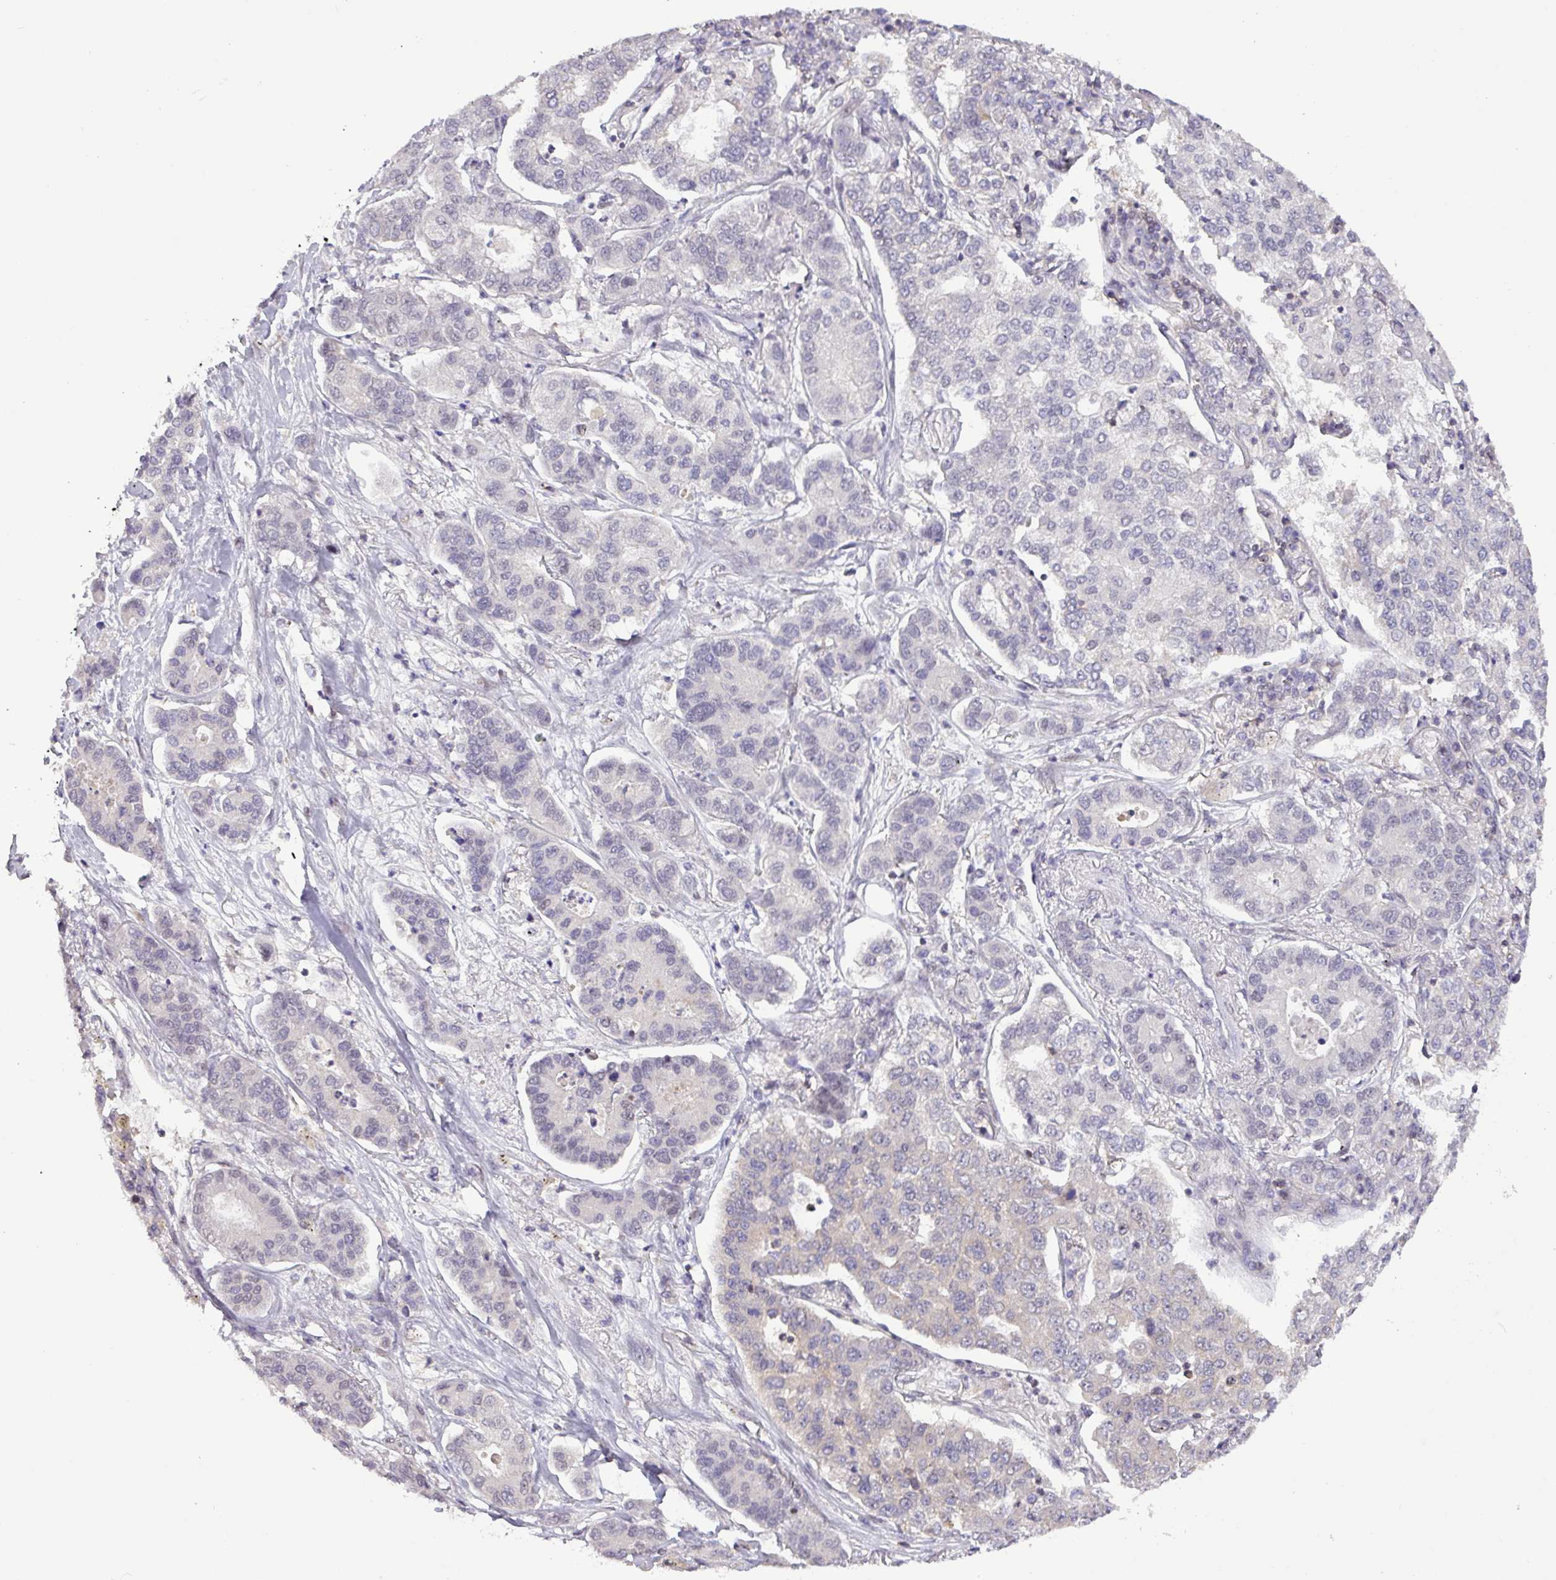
{"staining": {"intensity": "negative", "quantity": "none", "location": "none"}, "tissue": "lung cancer", "cell_type": "Tumor cells", "image_type": "cancer", "snomed": [{"axis": "morphology", "description": "Adenocarcinoma, NOS"}, {"axis": "topography", "description": "Lung"}], "caption": "High magnification brightfield microscopy of lung cancer (adenocarcinoma) stained with DAB (brown) and counterstained with hematoxylin (blue): tumor cells show no significant staining. (DAB immunohistochemistry (IHC) visualized using brightfield microscopy, high magnification).", "gene": "RTL3", "patient": {"sex": "male", "age": 49}}